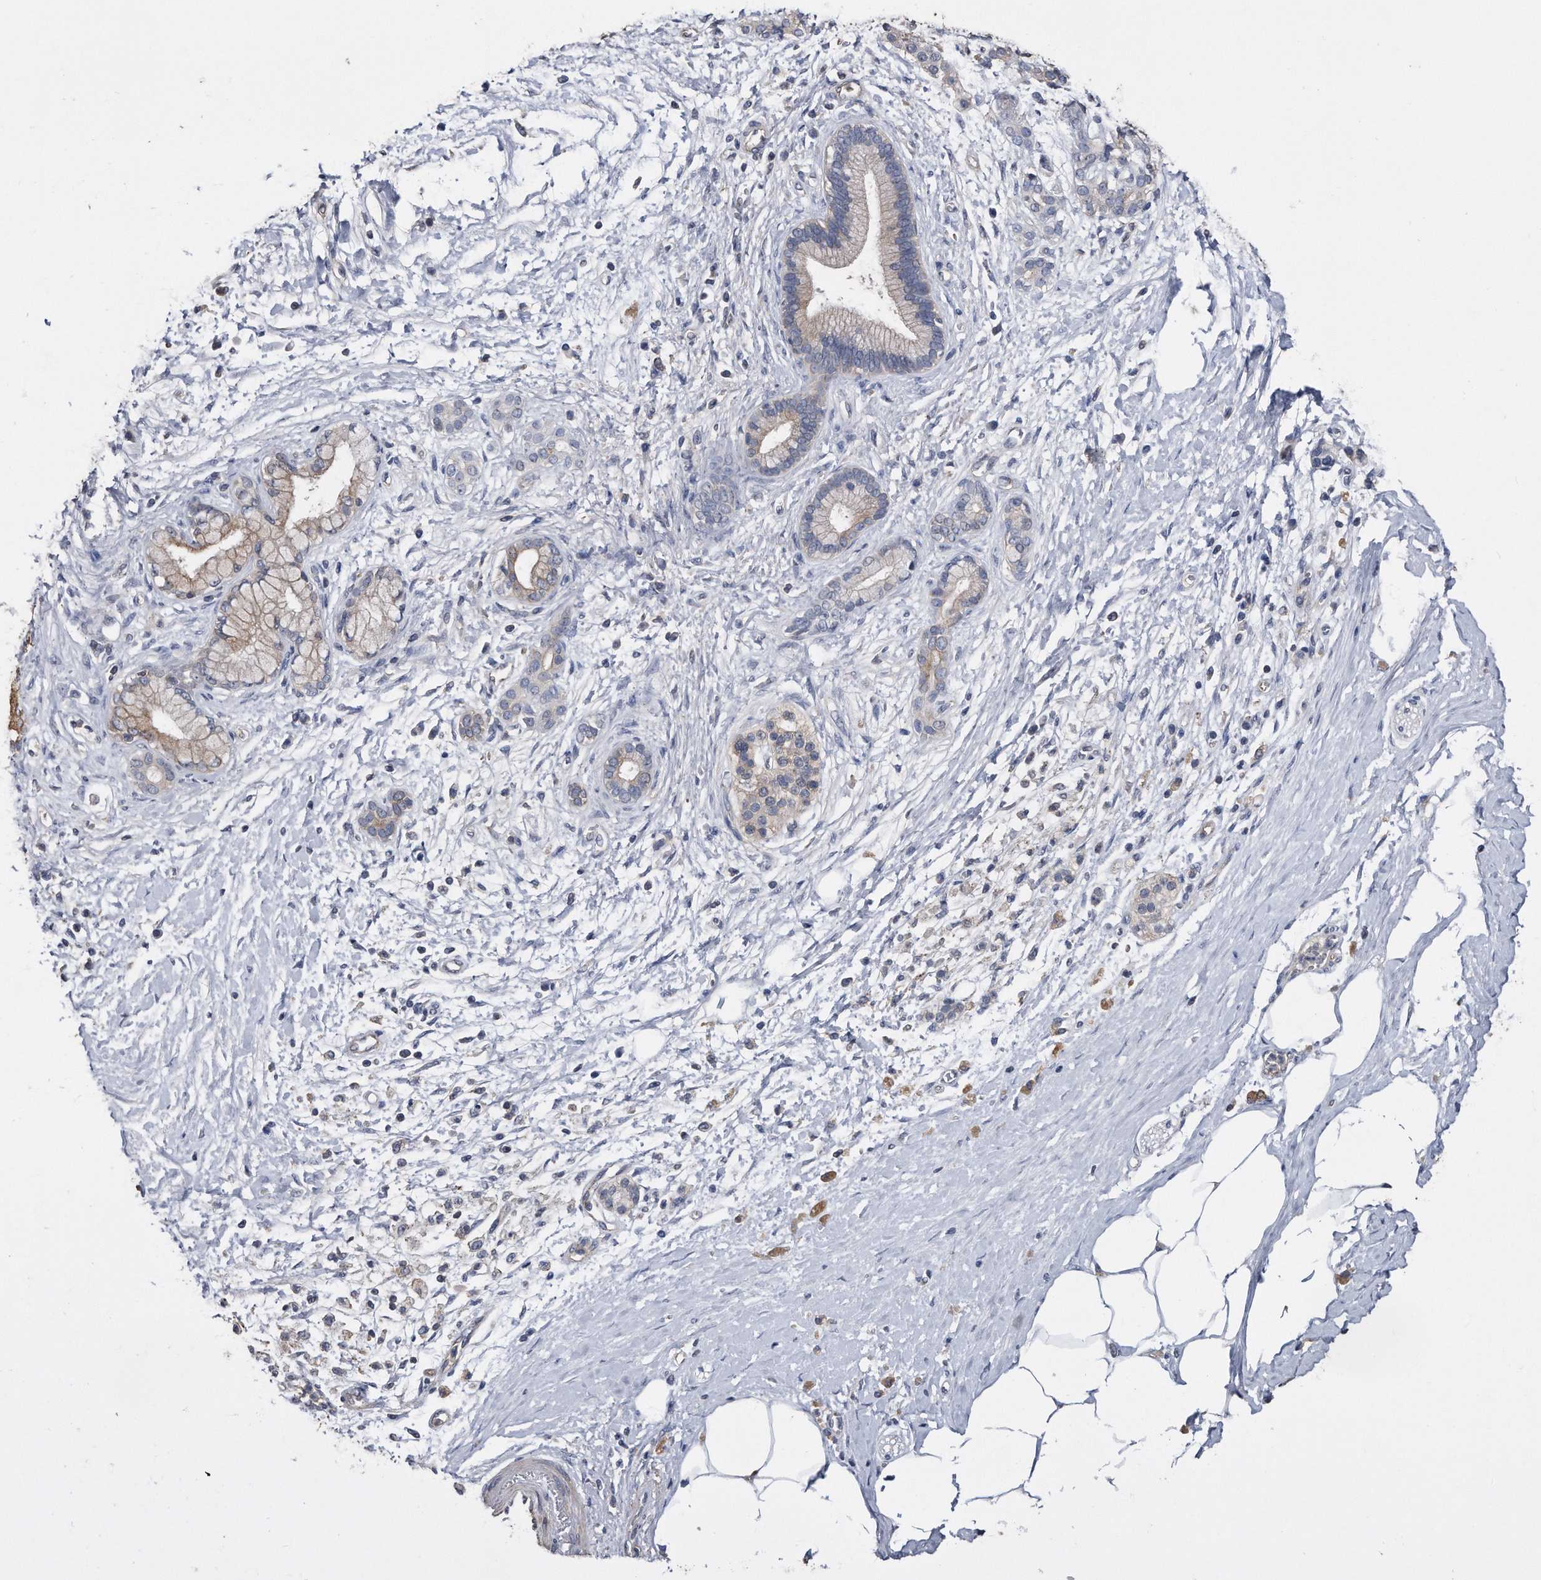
{"staining": {"intensity": "weak", "quantity": "<25%", "location": "cytoplasmic/membranous"}, "tissue": "pancreatic cancer", "cell_type": "Tumor cells", "image_type": "cancer", "snomed": [{"axis": "morphology", "description": "Adenocarcinoma, NOS"}, {"axis": "topography", "description": "Pancreas"}], "caption": "DAB (3,3'-diaminobenzidine) immunohistochemical staining of pancreatic adenocarcinoma demonstrates no significant staining in tumor cells.", "gene": "KCND3", "patient": {"sex": "male", "age": 58}}